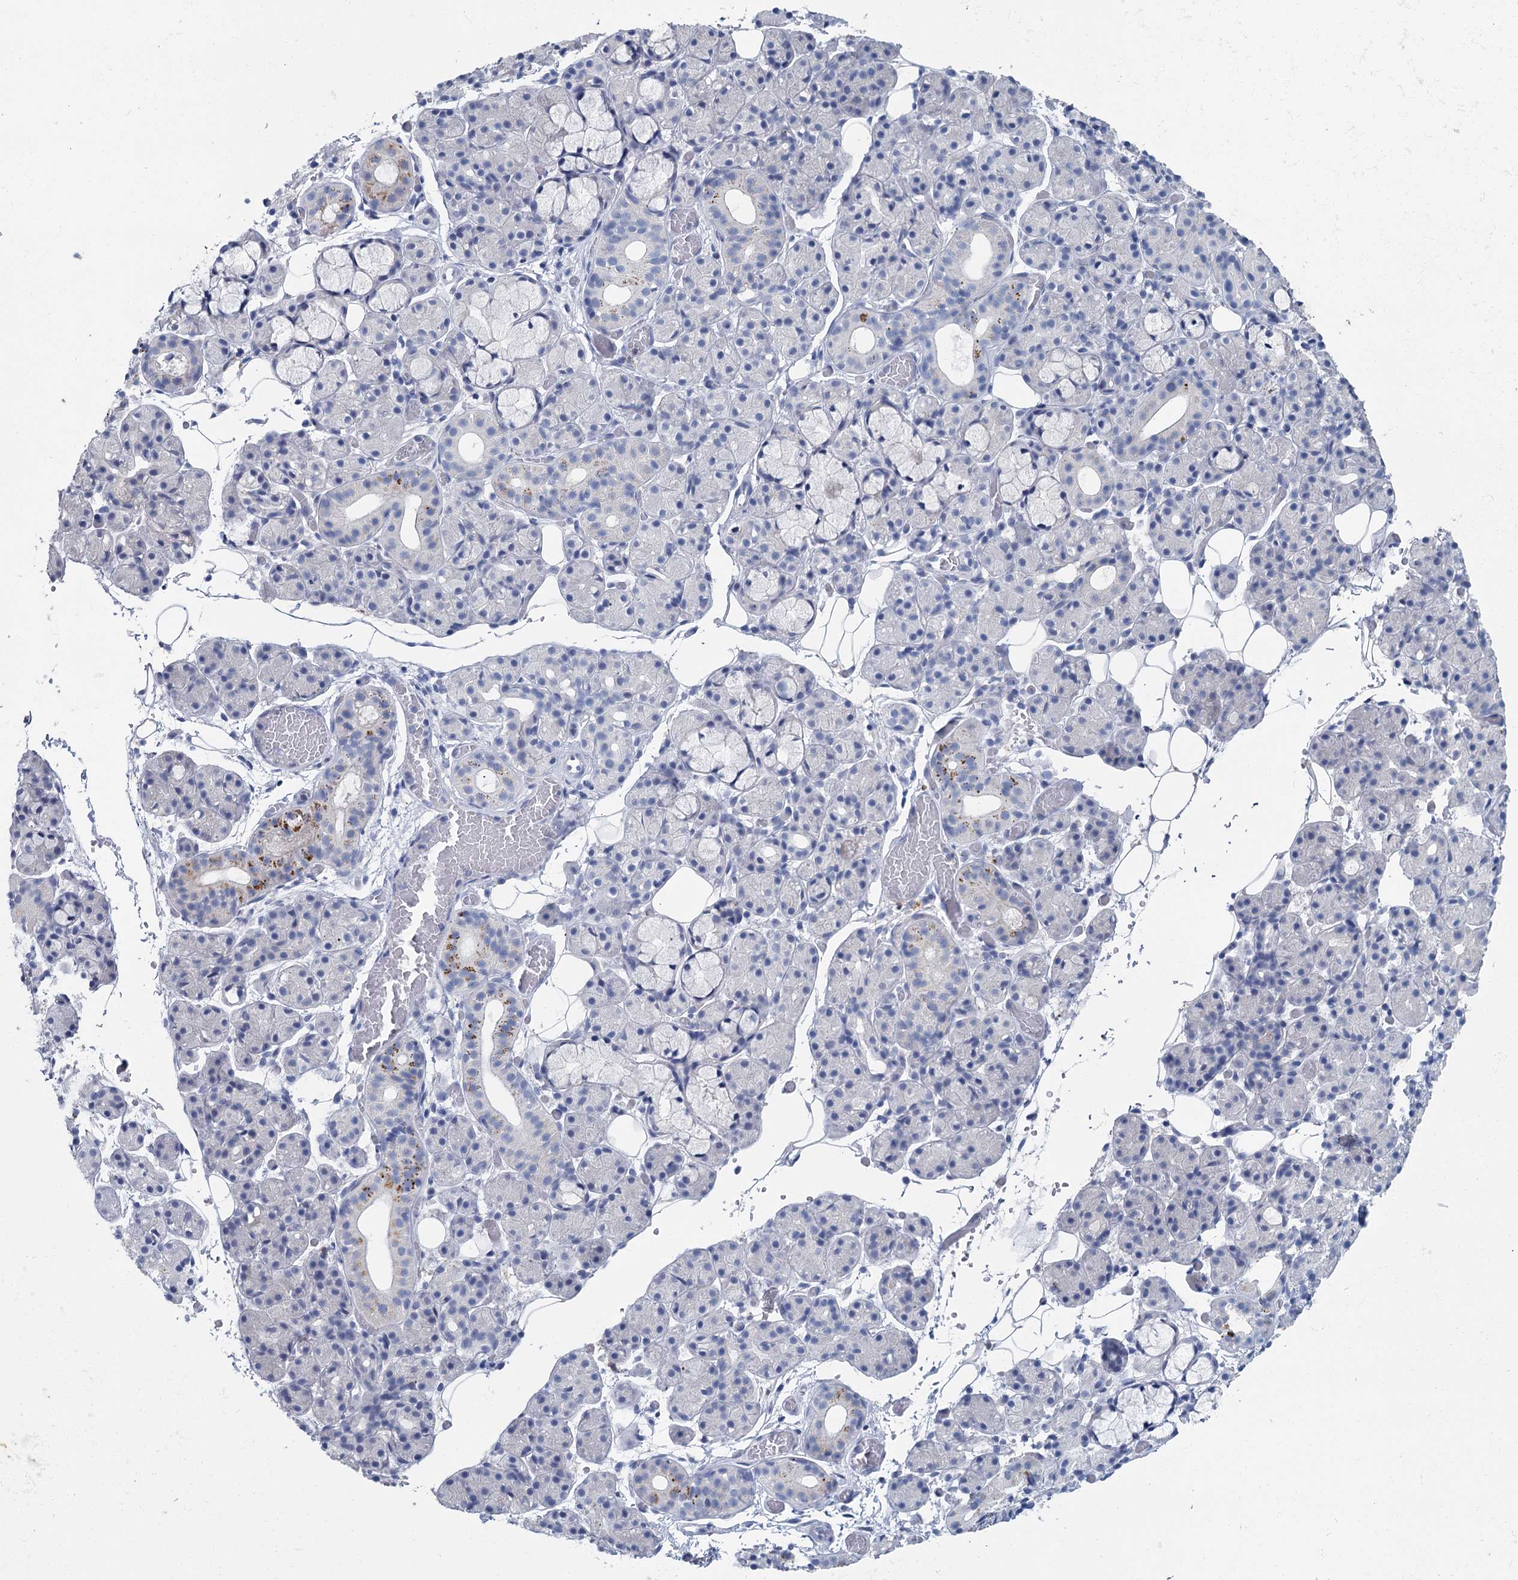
{"staining": {"intensity": "moderate", "quantity": "<25%", "location": "cytoplasmic/membranous"}, "tissue": "salivary gland", "cell_type": "Glandular cells", "image_type": "normal", "snomed": [{"axis": "morphology", "description": "Normal tissue, NOS"}, {"axis": "topography", "description": "Salivary gland"}], "caption": "Immunohistochemistry (IHC) image of benign salivary gland: salivary gland stained using immunohistochemistry (IHC) demonstrates low levels of moderate protein expression localized specifically in the cytoplasmic/membranous of glandular cells, appearing as a cytoplasmic/membranous brown color.", "gene": "METTL7B", "patient": {"sex": "male", "age": 63}}